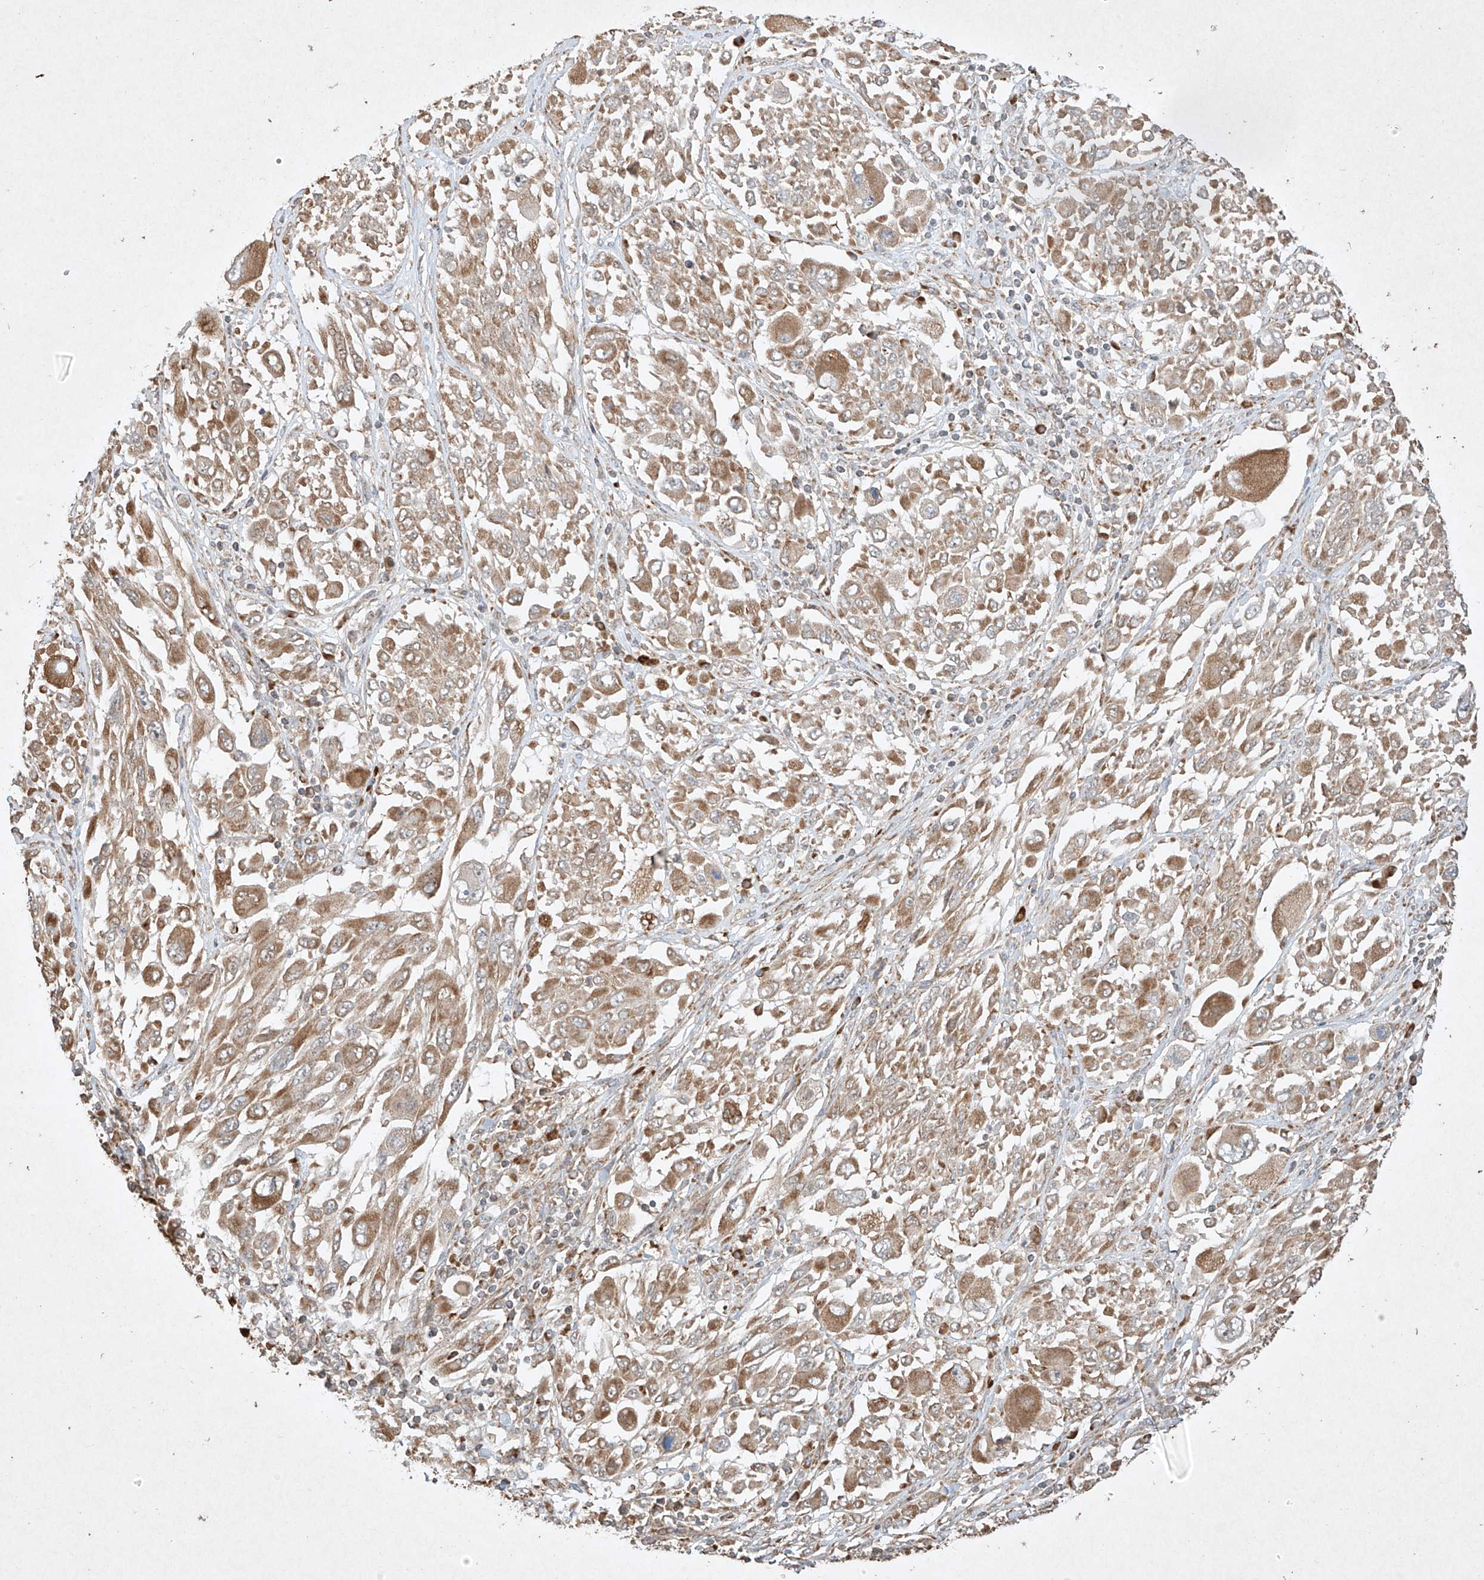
{"staining": {"intensity": "moderate", "quantity": ">75%", "location": "cytoplasmic/membranous"}, "tissue": "melanoma", "cell_type": "Tumor cells", "image_type": "cancer", "snomed": [{"axis": "morphology", "description": "Malignant melanoma, NOS"}, {"axis": "topography", "description": "Skin"}], "caption": "Moderate cytoplasmic/membranous positivity is present in approximately >75% of tumor cells in malignant melanoma.", "gene": "SEMA3B", "patient": {"sex": "female", "age": 91}}